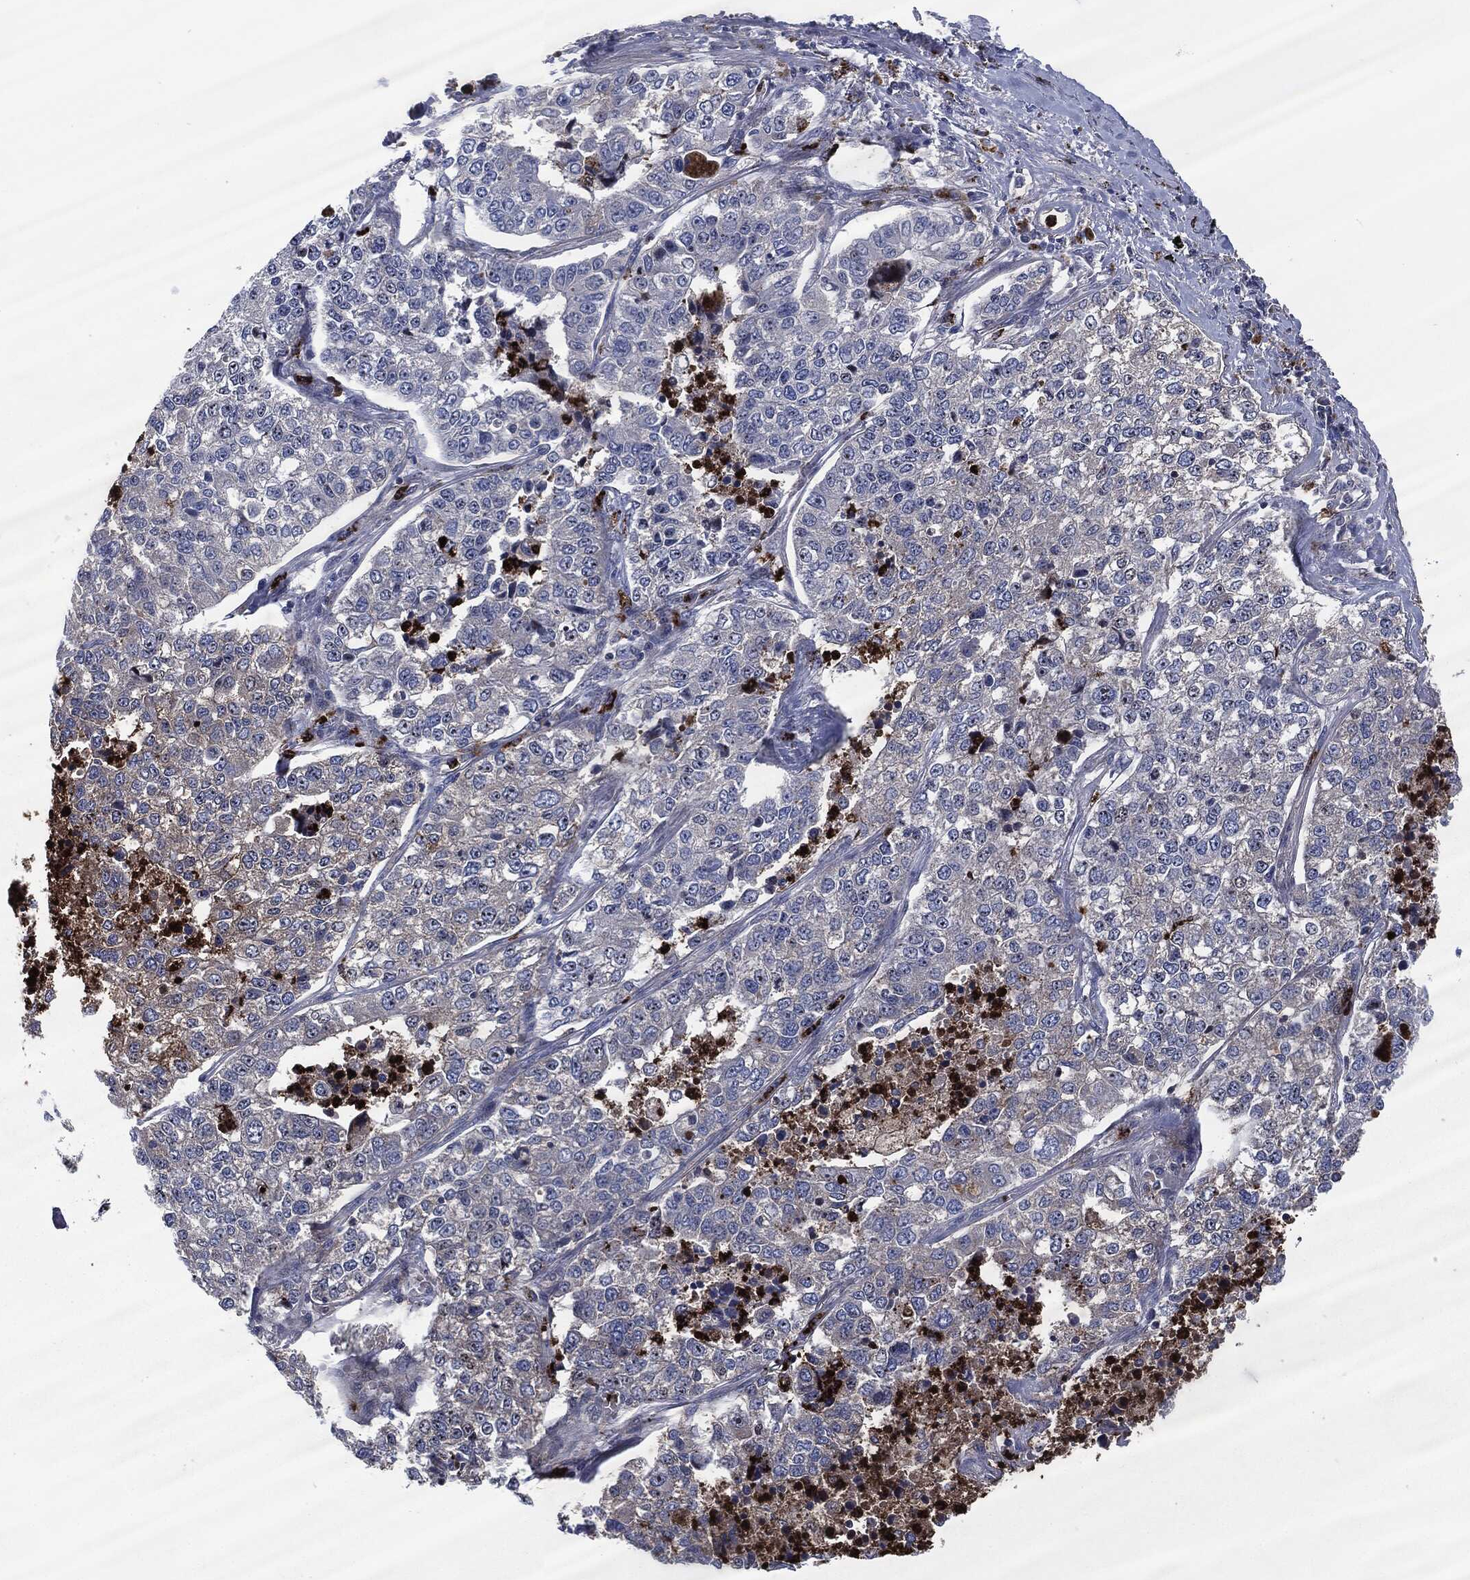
{"staining": {"intensity": "weak", "quantity": "<25%", "location": "nuclear"}, "tissue": "lung cancer", "cell_type": "Tumor cells", "image_type": "cancer", "snomed": [{"axis": "morphology", "description": "Adenocarcinoma, NOS"}, {"axis": "topography", "description": "Lung"}], "caption": "This is a histopathology image of immunohistochemistry staining of adenocarcinoma (lung), which shows no expression in tumor cells.", "gene": "MPO", "patient": {"sex": "male", "age": 49}}